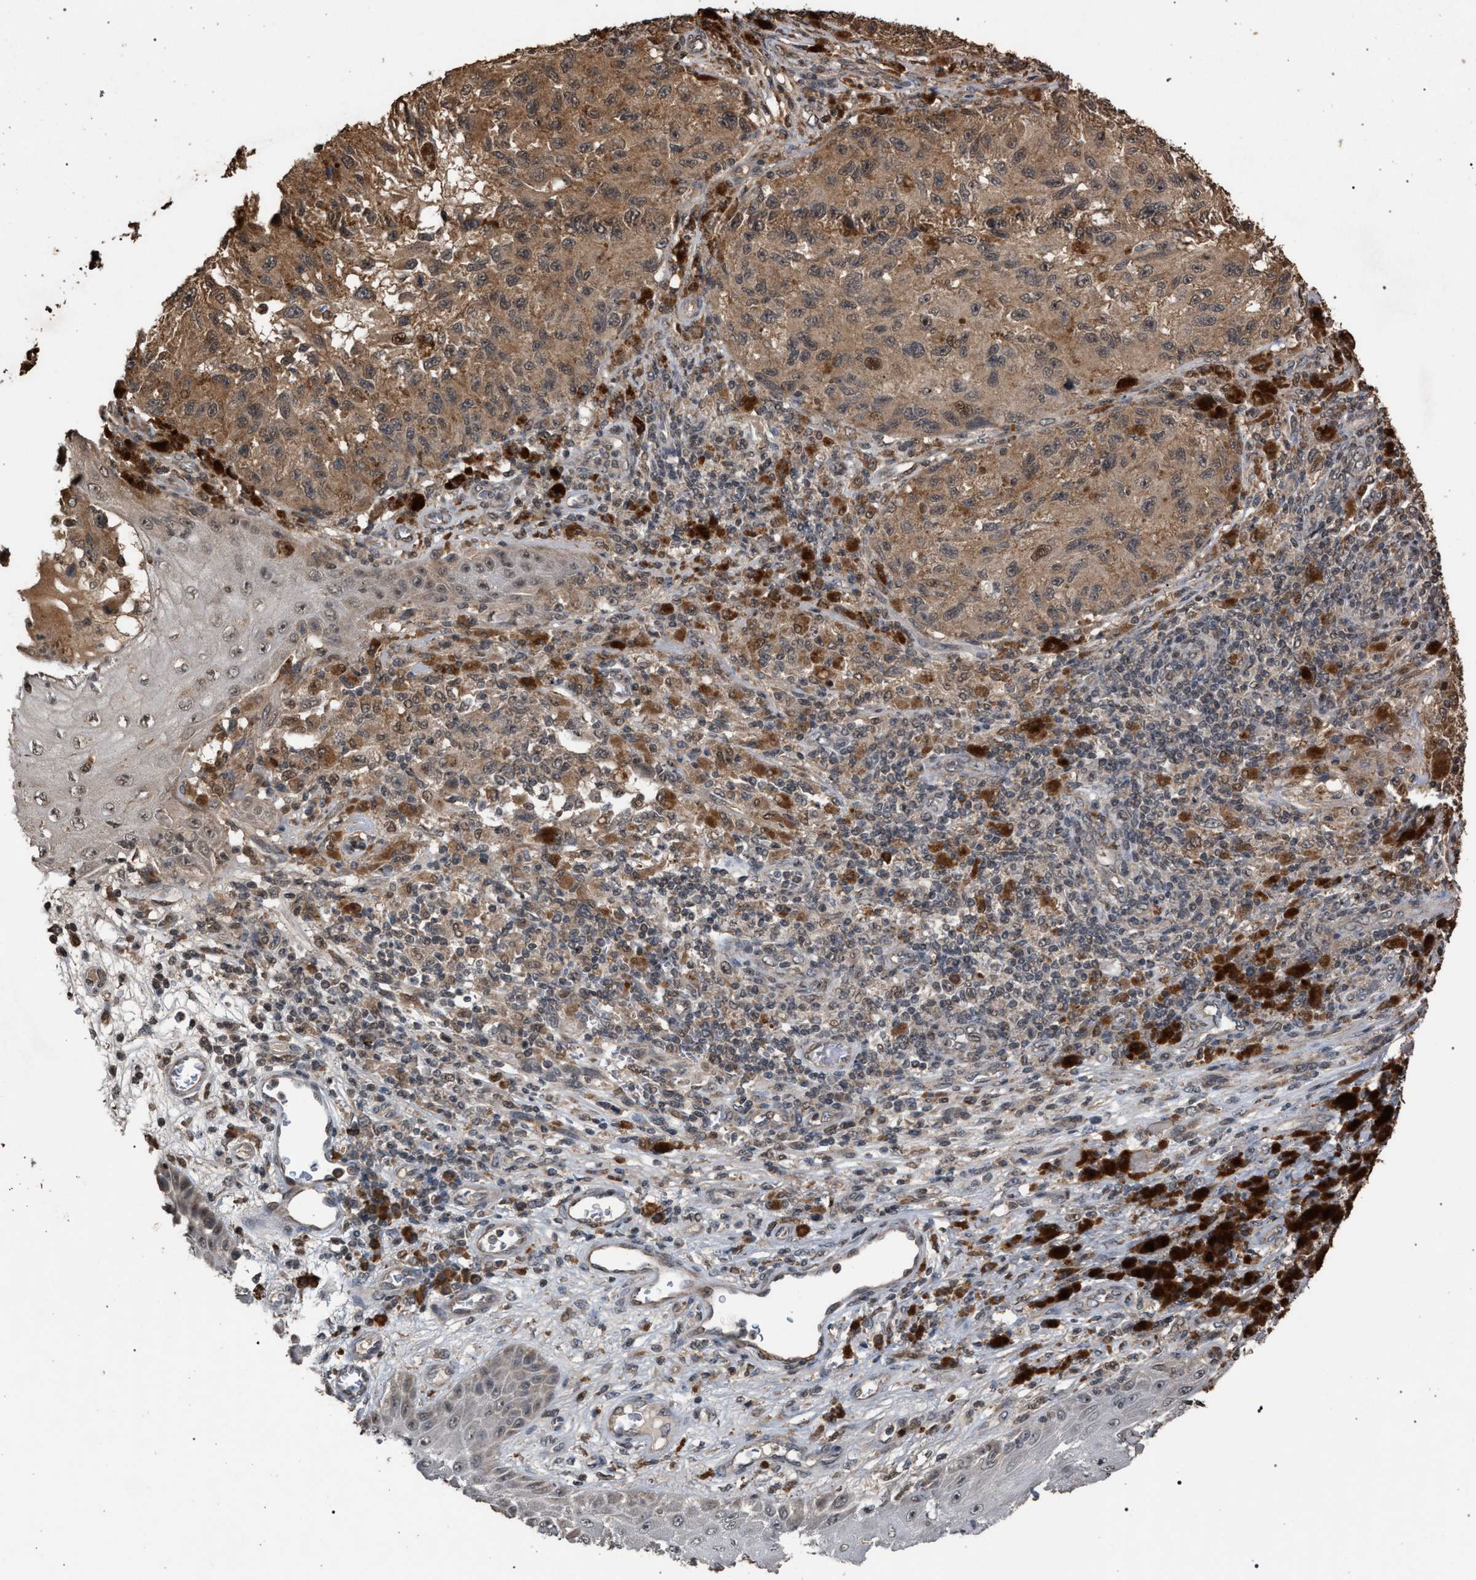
{"staining": {"intensity": "moderate", "quantity": ">75%", "location": "cytoplasmic/membranous"}, "tissue": "melanoma", "cell_type": "Tumor cells", "image_type": "cancer", "snomed": [{"axis": "morphology", "description": "Malignant melanoma, NOS"}, {"axis": "topography", "description": "Skin"}], "caption": "Protein staining of malignant melanoma tissue reveals moderate cytoplasmic/membranous staining in about >75% of tumor cells.", "gene": "NAA35", "patient": {"sex": "female", "age": 73}}